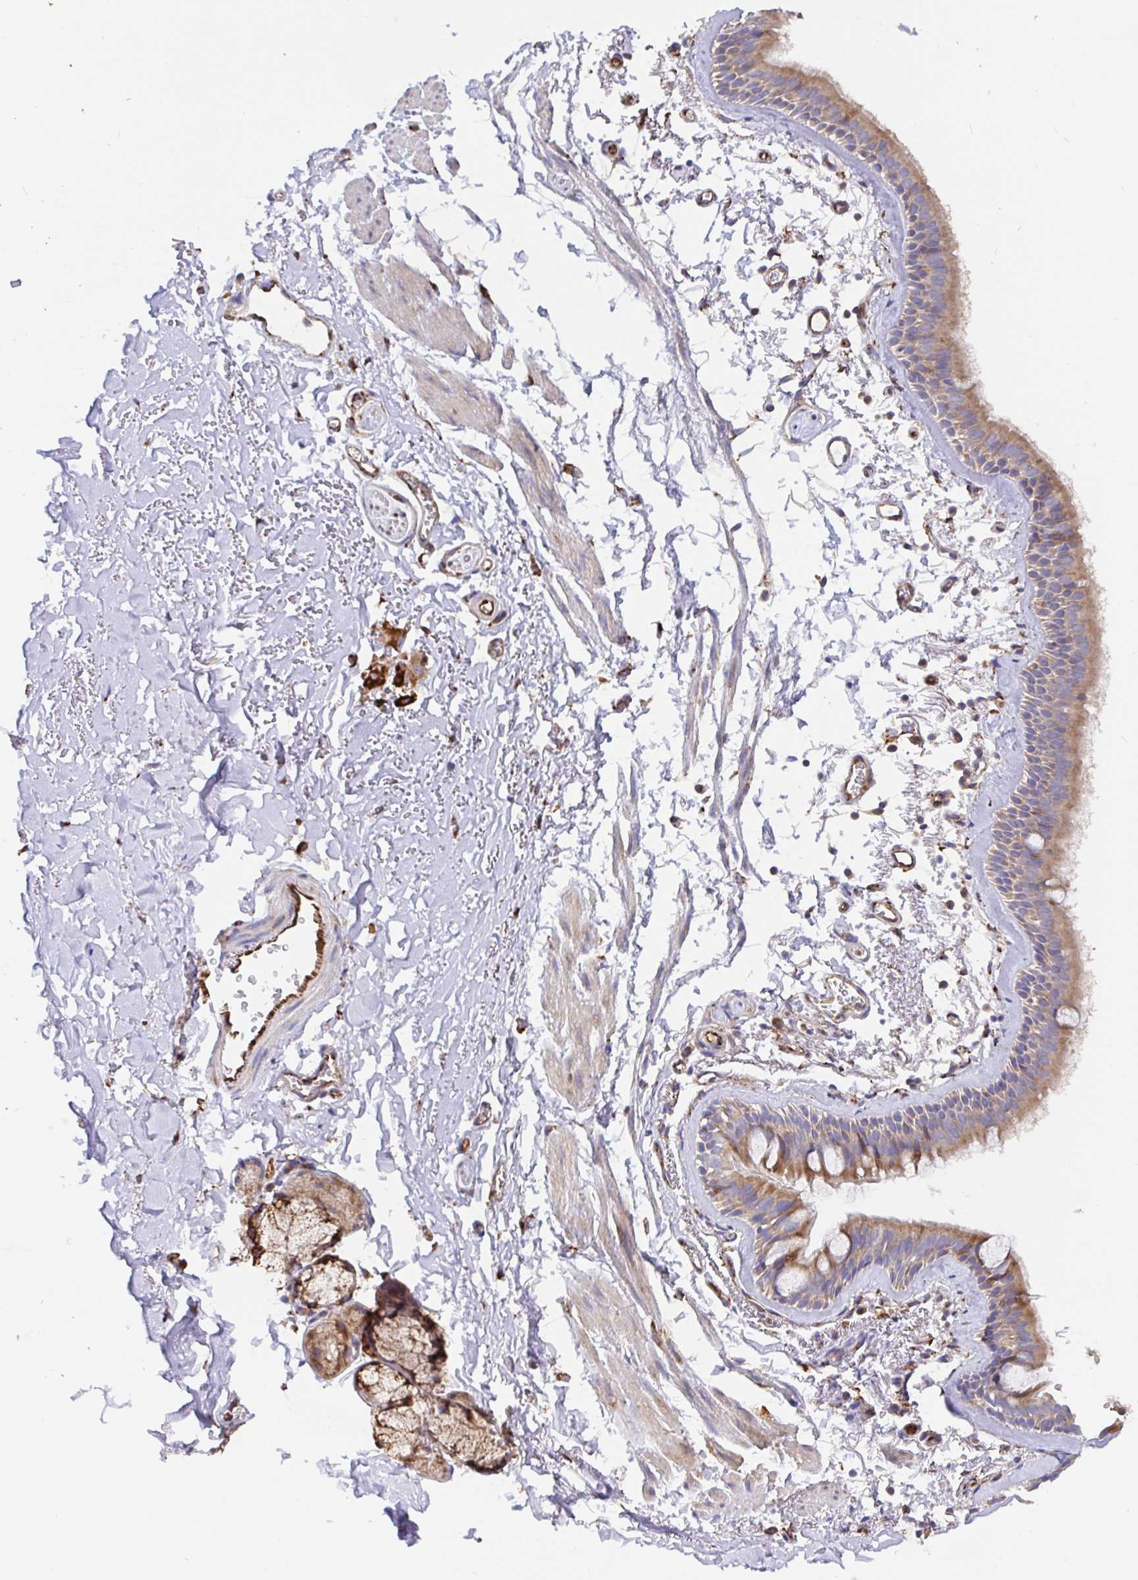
{"staining": {"intensity": "moderate", "quantity": ">75%", "location": "cytoplasmic/membranous"}, "tissue": "bronchus", "cell_type": "Respiratory epithelial cells", "image_type": "normal", "snomed": [{"axis": "morphology", "description": "Normal tissue, NOS"}, {"axis": "topography", "description": "Cartilage tissue"}, {"axis": "topography", "description": "Bronchus"}, {"axis": "topography", "description": "Peripheral nerve tissue"}], "caption": "Moderate cytoplasmic/membranous protein positivity is identified in about >75% of respiratory epithelial cells in bronchus. Using DAB (3,3'-diaminobenzidine) (brown) and hematoxylin (blue) stains, captured at high magnification using brightfield microscopy.", "gene": "MAOA", "patient": {"sex": "female", "age": 59}}